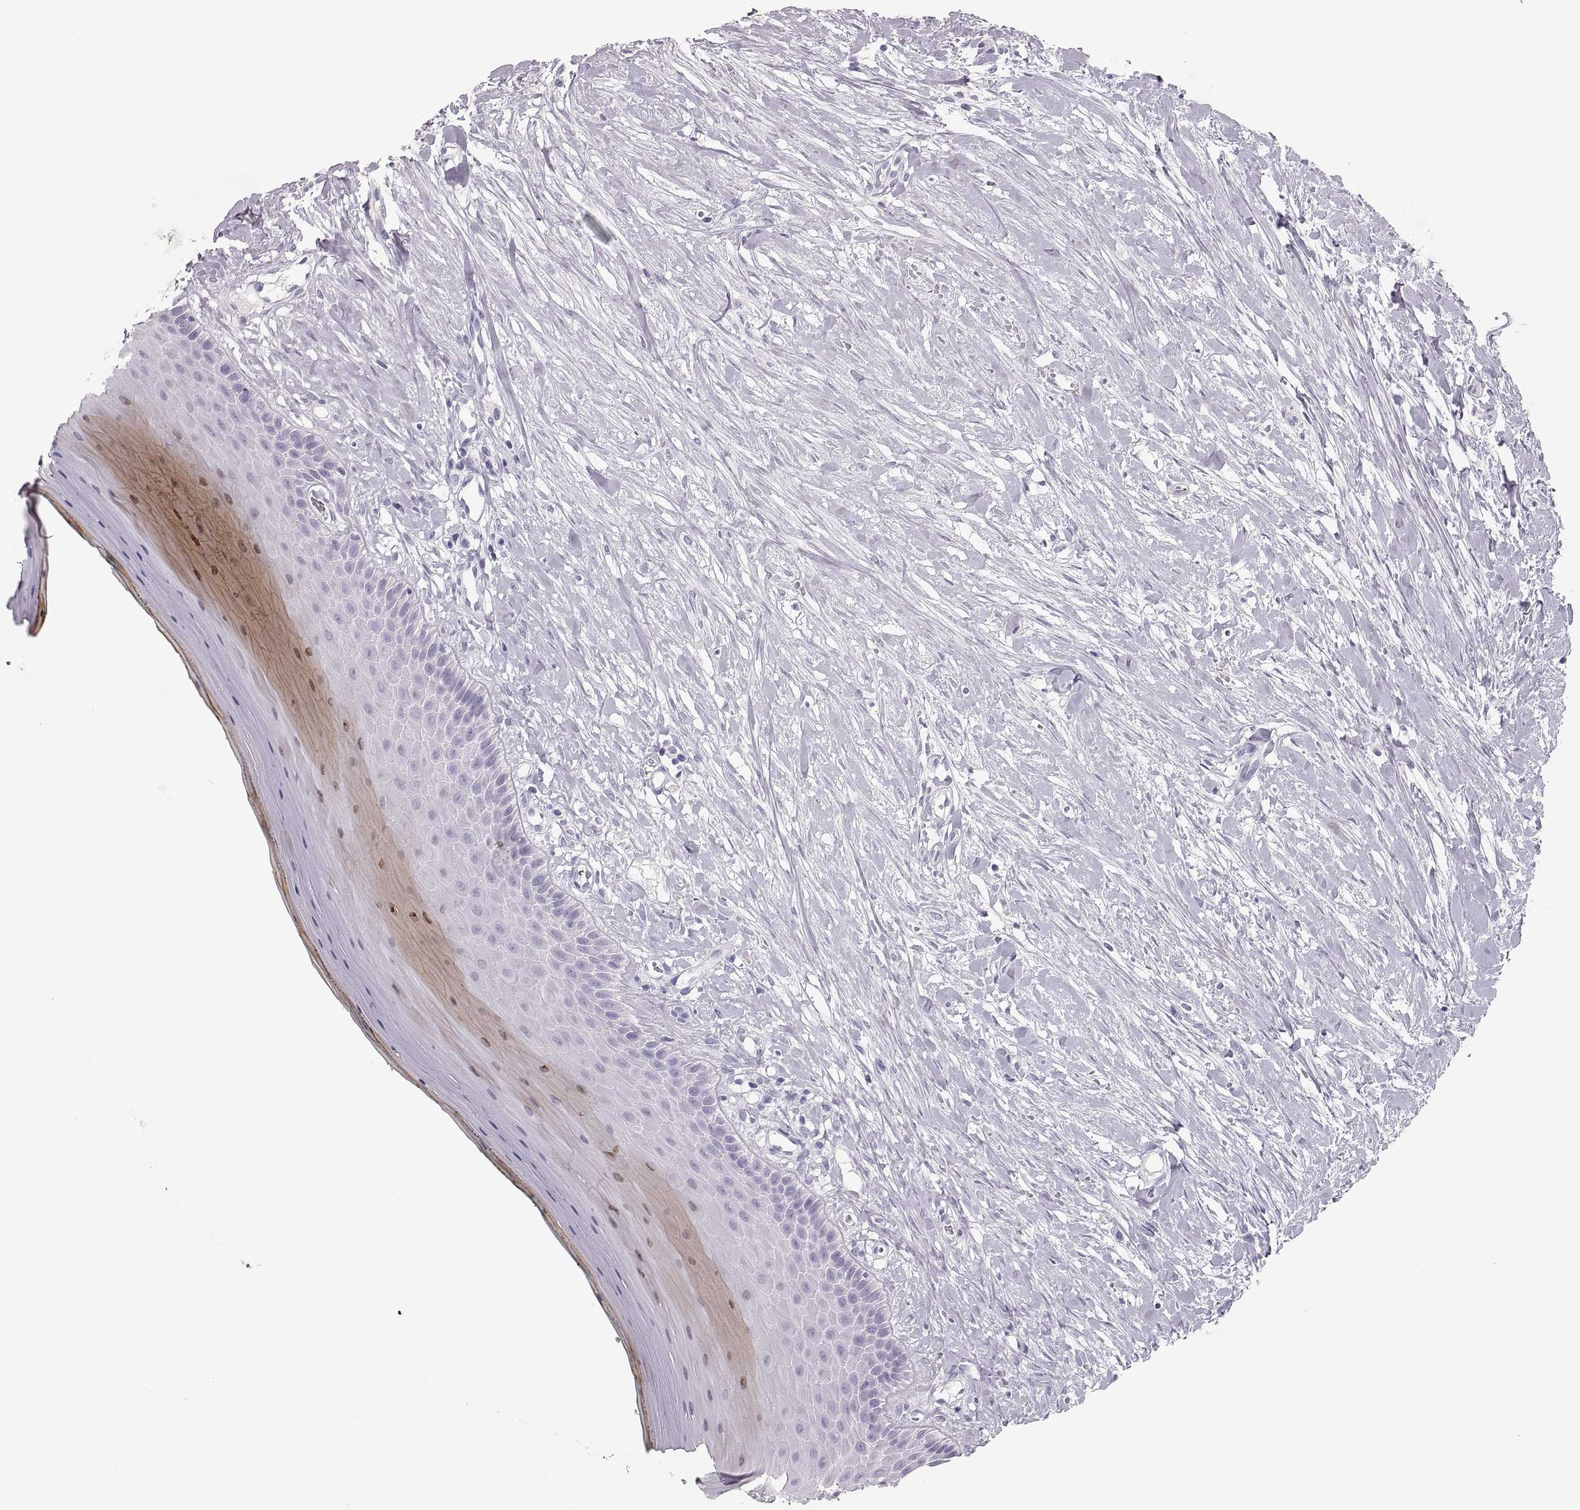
{"staining": {"intensity": "weak", "quantity": "25%-75%", "location": "cytoplasmic/membranous"}, "tissue": "oral mucosa", "cell_type": "Squamous epithelial cells", "image_type": "normal", "snomed": [{"axis": "morphology", "description": "Normal tissue, NOS"}, {"axis": "topography", "description": "Oral tissue"}], "caption": "Protein staining by immunohistochemistry (IHC) displays weak cytoplasmic/membranous expression in approximately 25%-75% of squamous epithelial cells in normal oral mucosa. Ihc stains the protein in brown and the nuclei are stained blue.", "gene": "MILR1", "patient": {"sex": "female", "age": 43}}